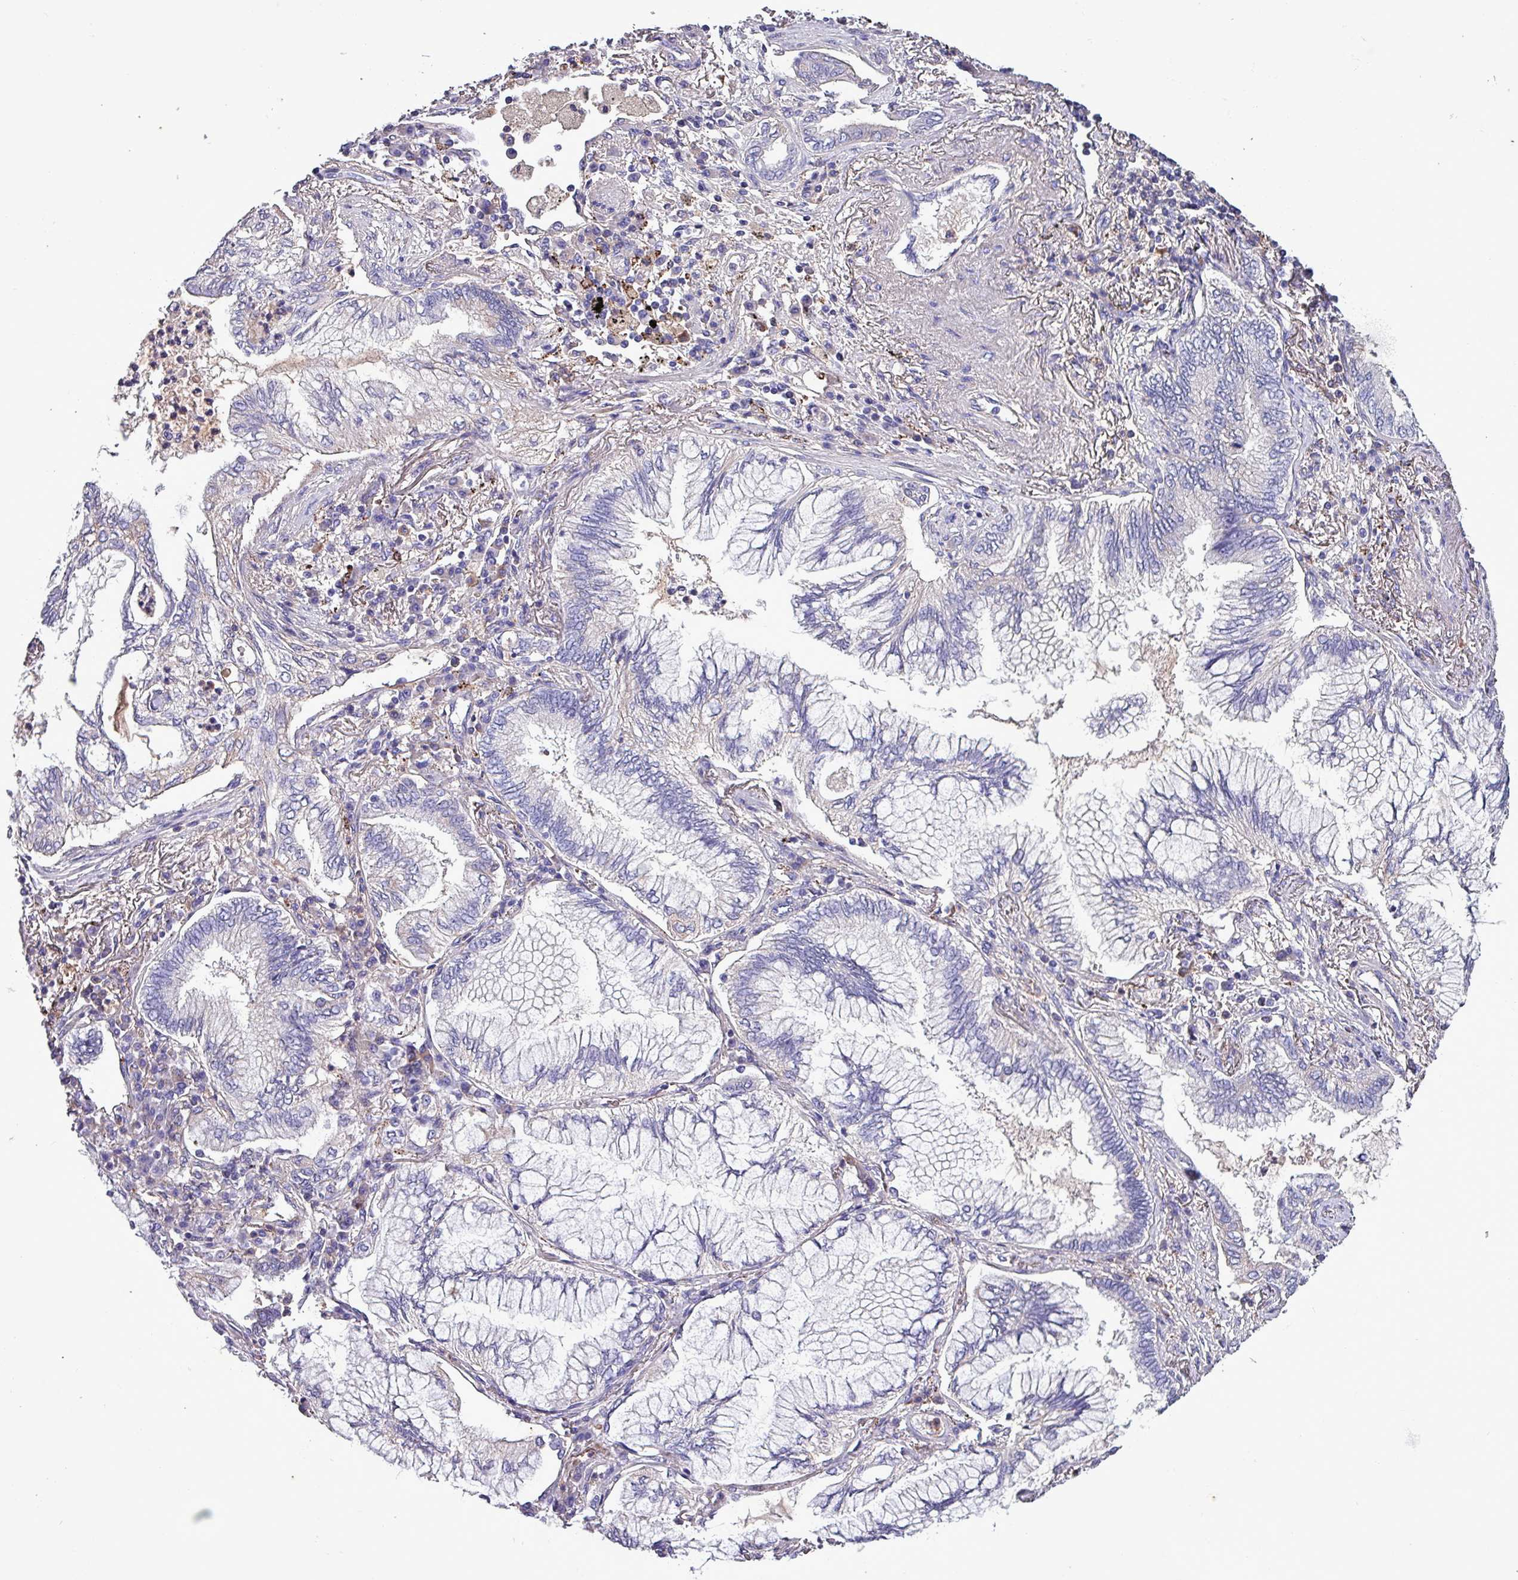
{"staining": {"intensity": "negative", "quantity": "none", "location": "none"}, "tissue": "lung cancer", "cell_type": "Tumor cells", "image_type": "cancer", "snomed": [{"axis": "morphology", "description": "Adenocarcinoma, NOS"}, {"axis": "topography", "description": "Lung"}], "caption": "Adenocarcinoma (lung) was stained to show a protein in brown. There is no significant expression in tumor cells.", "gene": "HP", "patient": {"sex": "female", "age": 70}}